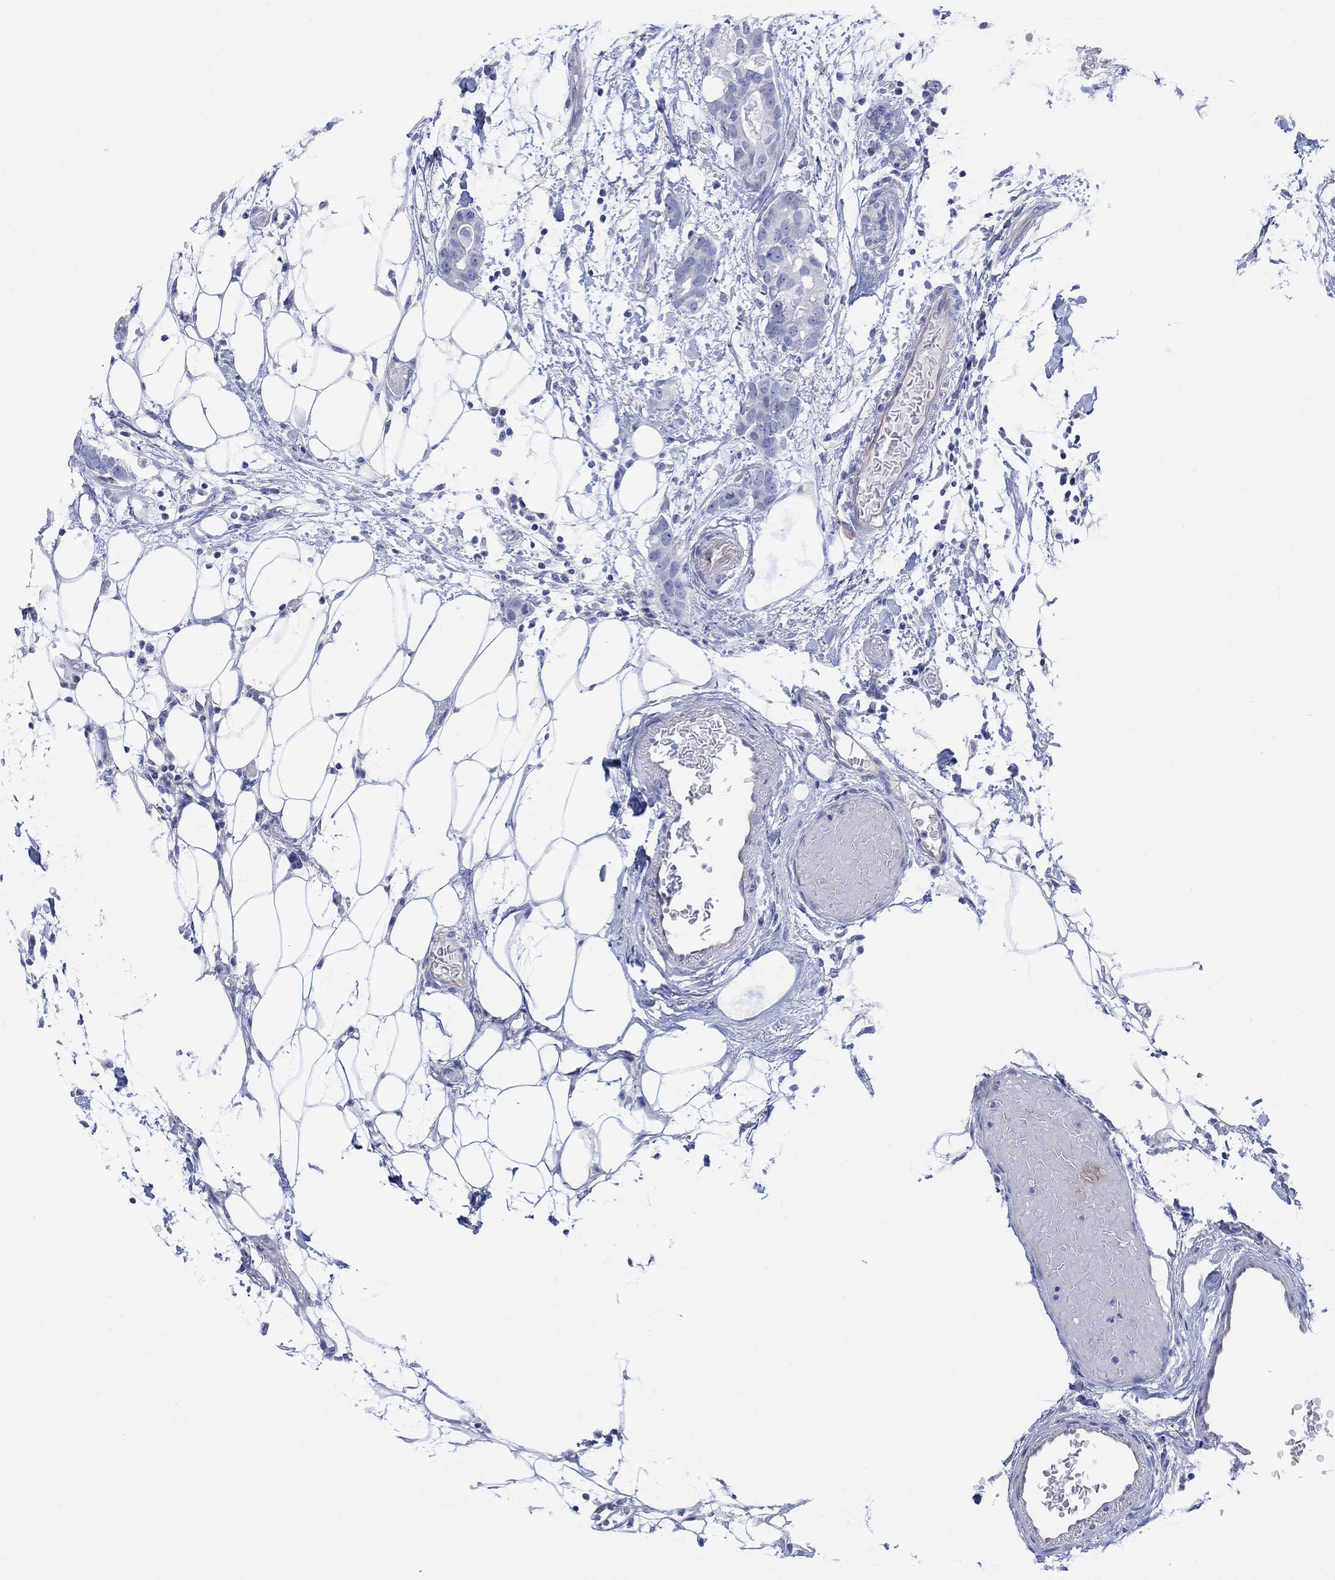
{"staining": {"intensity": "negative", "quantity": "none", "location": "none"}, "tissue": "breast cancer", "cell_type": "Tumor cells", "image_type": "cancer", "snomed": [{"axis": "morphology", "description": "Duct carcinoma"}, {"axis": "topography", "description": "Breast"}], "caption": "Tumor cells show no significant expression in breast cancer.", "gene": "GNG13", "patient": {"sex": "female", "age": 83}}